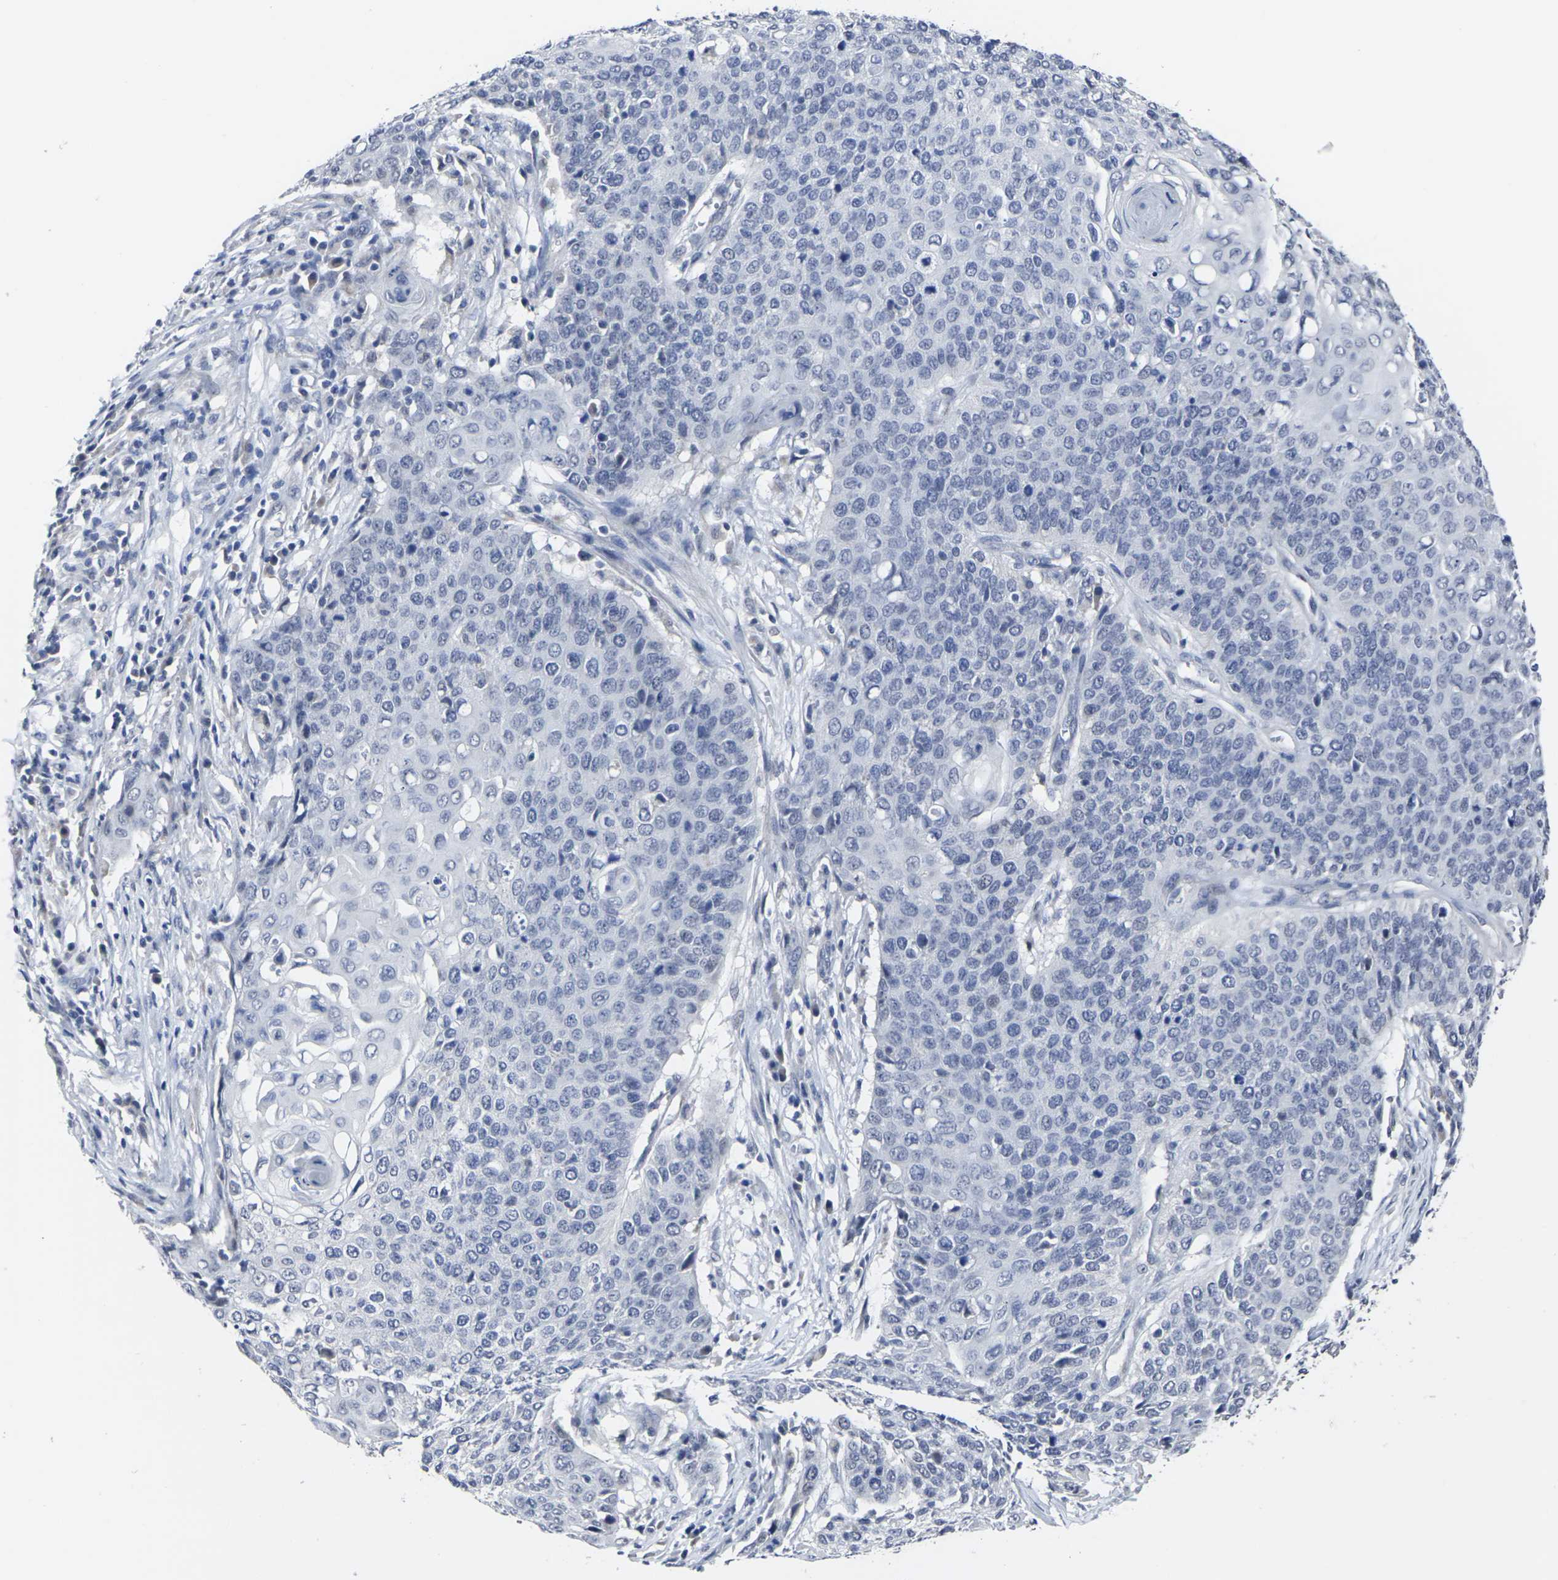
{"staining": {"intensity": "negative", "quantity": "none", "location": "none"}, "tissue": "cervical cancer", "cell_type": "Tumor cells", "image_type": "cancer", "snomed": [{"axis": "morphology", "description": "Squamous cell carcinoma, NOS"}, {"axis": "topography", "description": "Cervix"}], "caption": "Photomicrograph shows no significant protein expression in tumor cells of cervical squamous cell carcinoma.", "gene": "MSANTD4", "patient": {"sex": "female", "age": 39}}